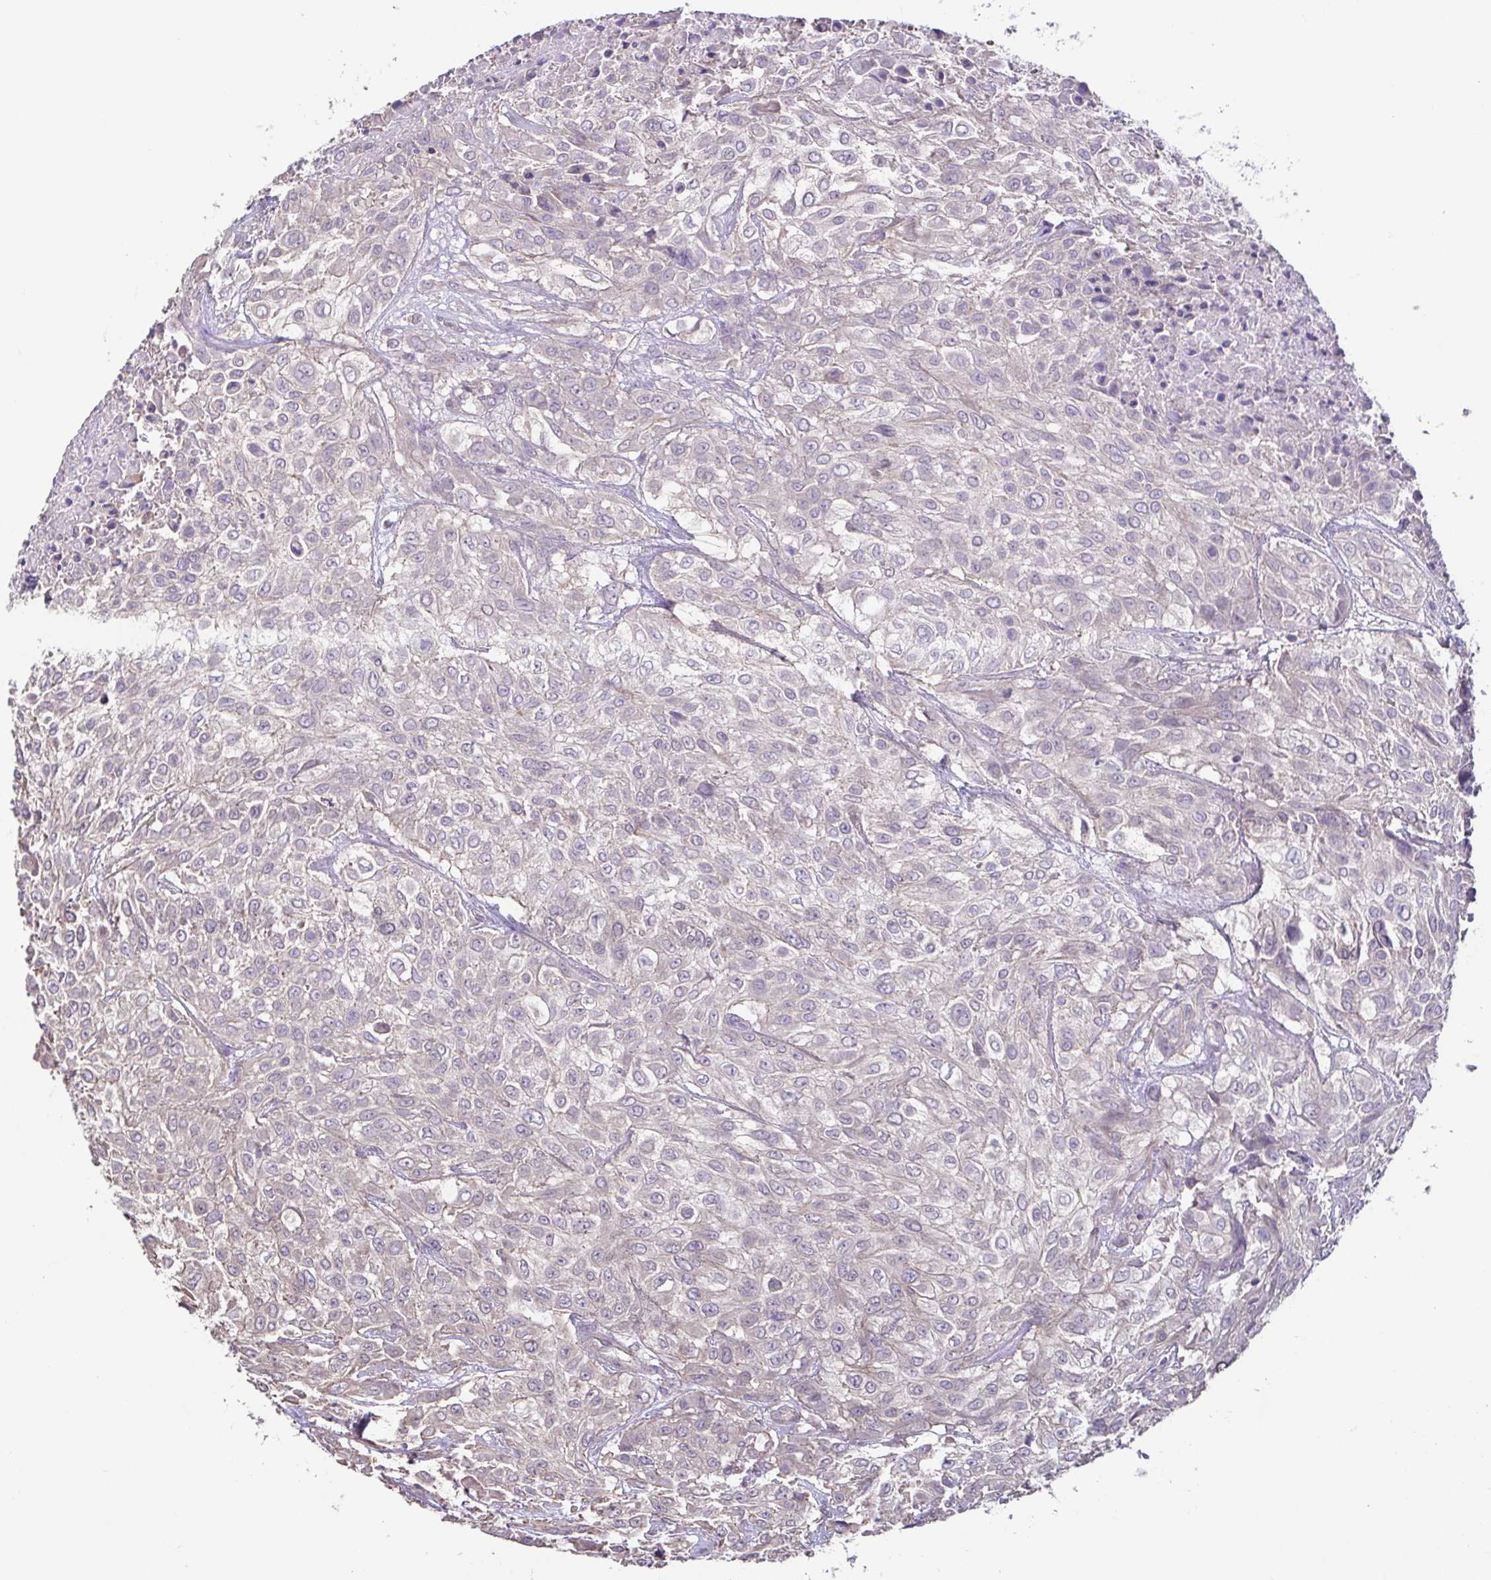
{"staining": {"intensity": "negative", "quantity": "none", "location": "none"}, "tissue": "urothelial cancer", "cell_type": "Tumor cells", "image_type": "cancer", "snomed": [{"axis": "morphology", "description": "Urothelial carcinoma, High grade"}, {"axis": "topography", "description": "Urinary bladder"}], "caption": "IHC histopathology image of human urothelial carcinoma (high-grade) stained for a protein (brown), which exhibits no positivity in tumor cells.", "gene": "ACTRT2", "patient": {"sex": "male", "age": 57}}